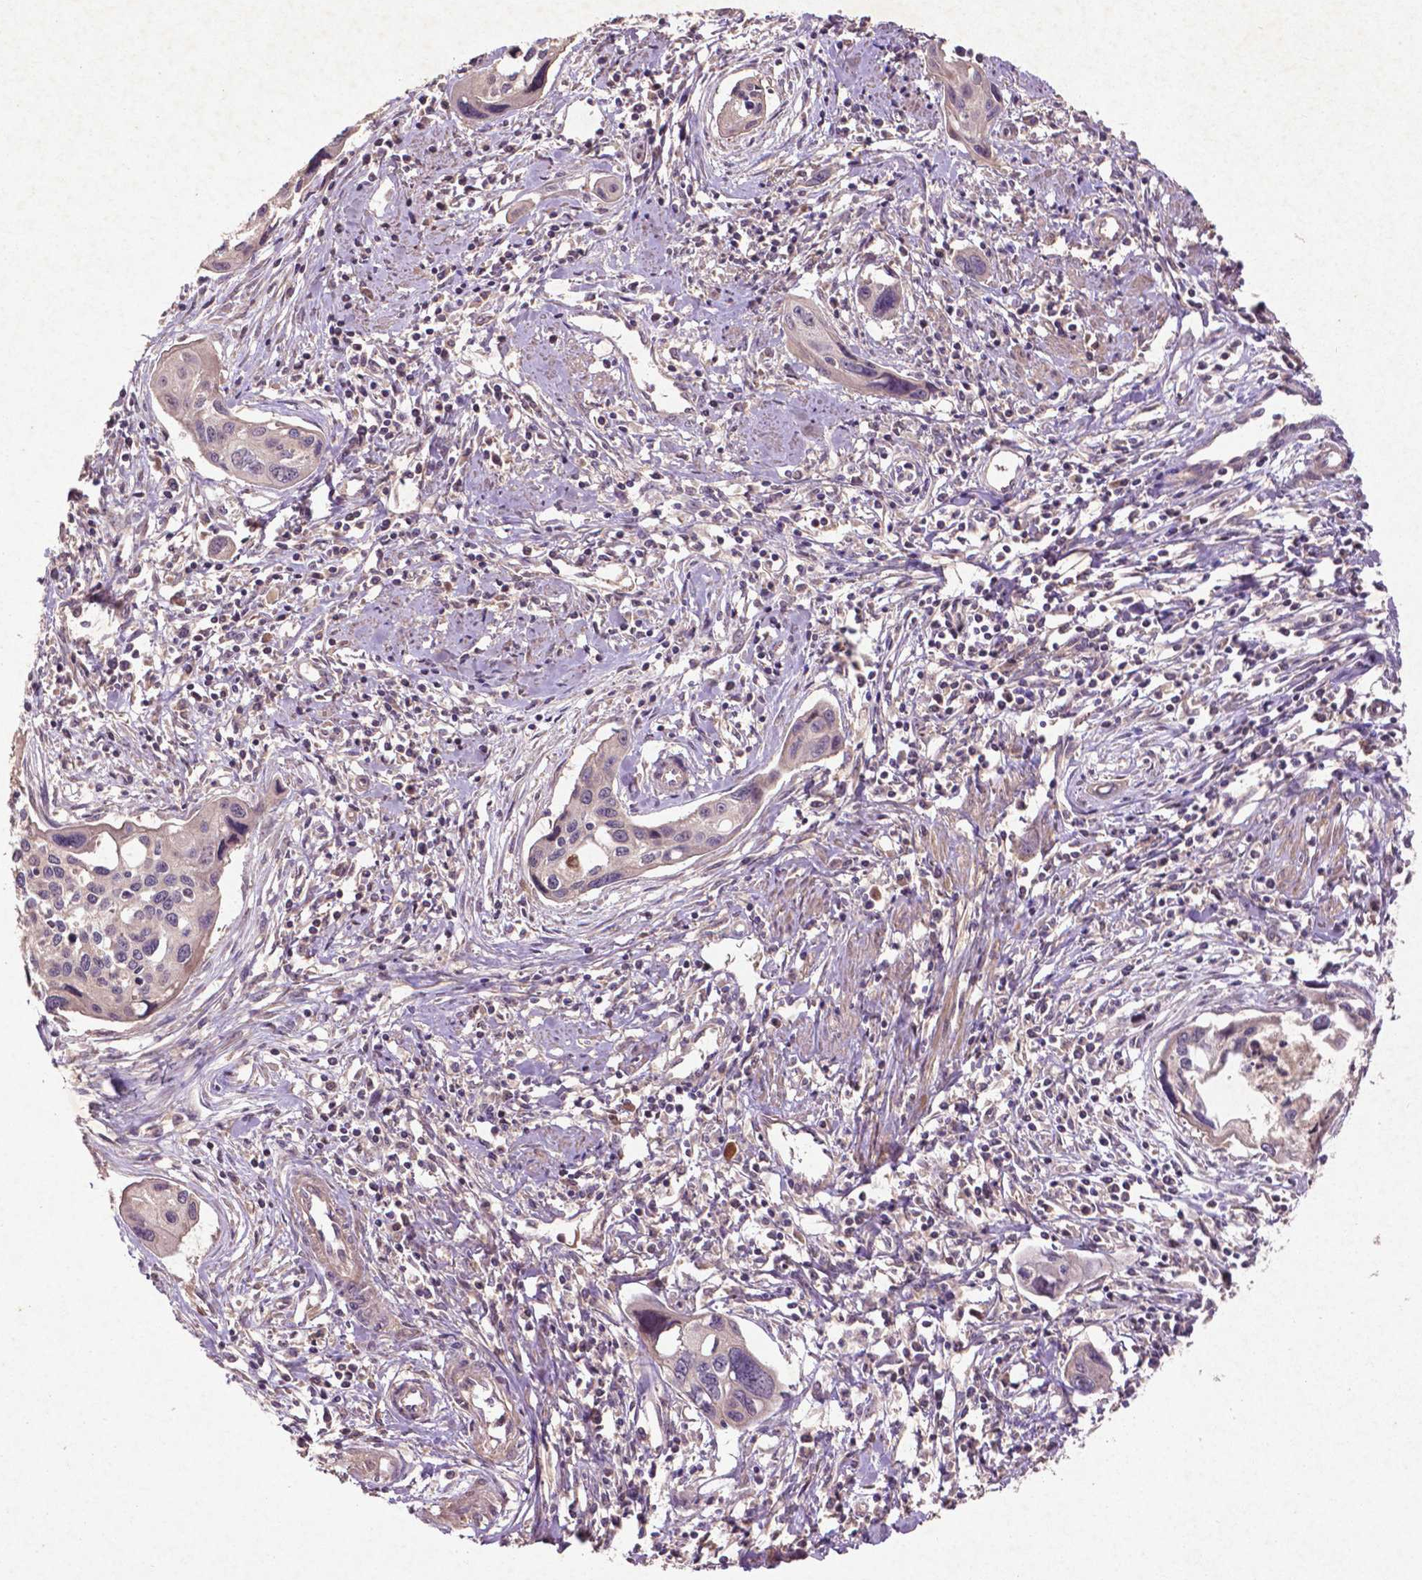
{"staining": {"intensity": "negative", "quantity": "none", "location": "none"}, "tissue": "cervical cancer", "cell_type": "Tumor cells", "image_type": "cancer", "snomed": [{"axis": "morphology", "description": "Squamous cell carcinoma, NOS"}, {"axis": "topography", "description": "Cervix"}], "caption": "Immunohistochemistry (IHC) histopathology image of neoplastic tissue: cervical cancer stained with DAB (3,3'-diaminobenzidine) shows no significant protein positivity in tumor cells. Brightfield microscopy of immunohistochemistry stained with DAB (brown) and hematoxylin (blue), captured at high magnification.", "gene": "COQ2", "patient": {"sex": "female", "age": 31}}